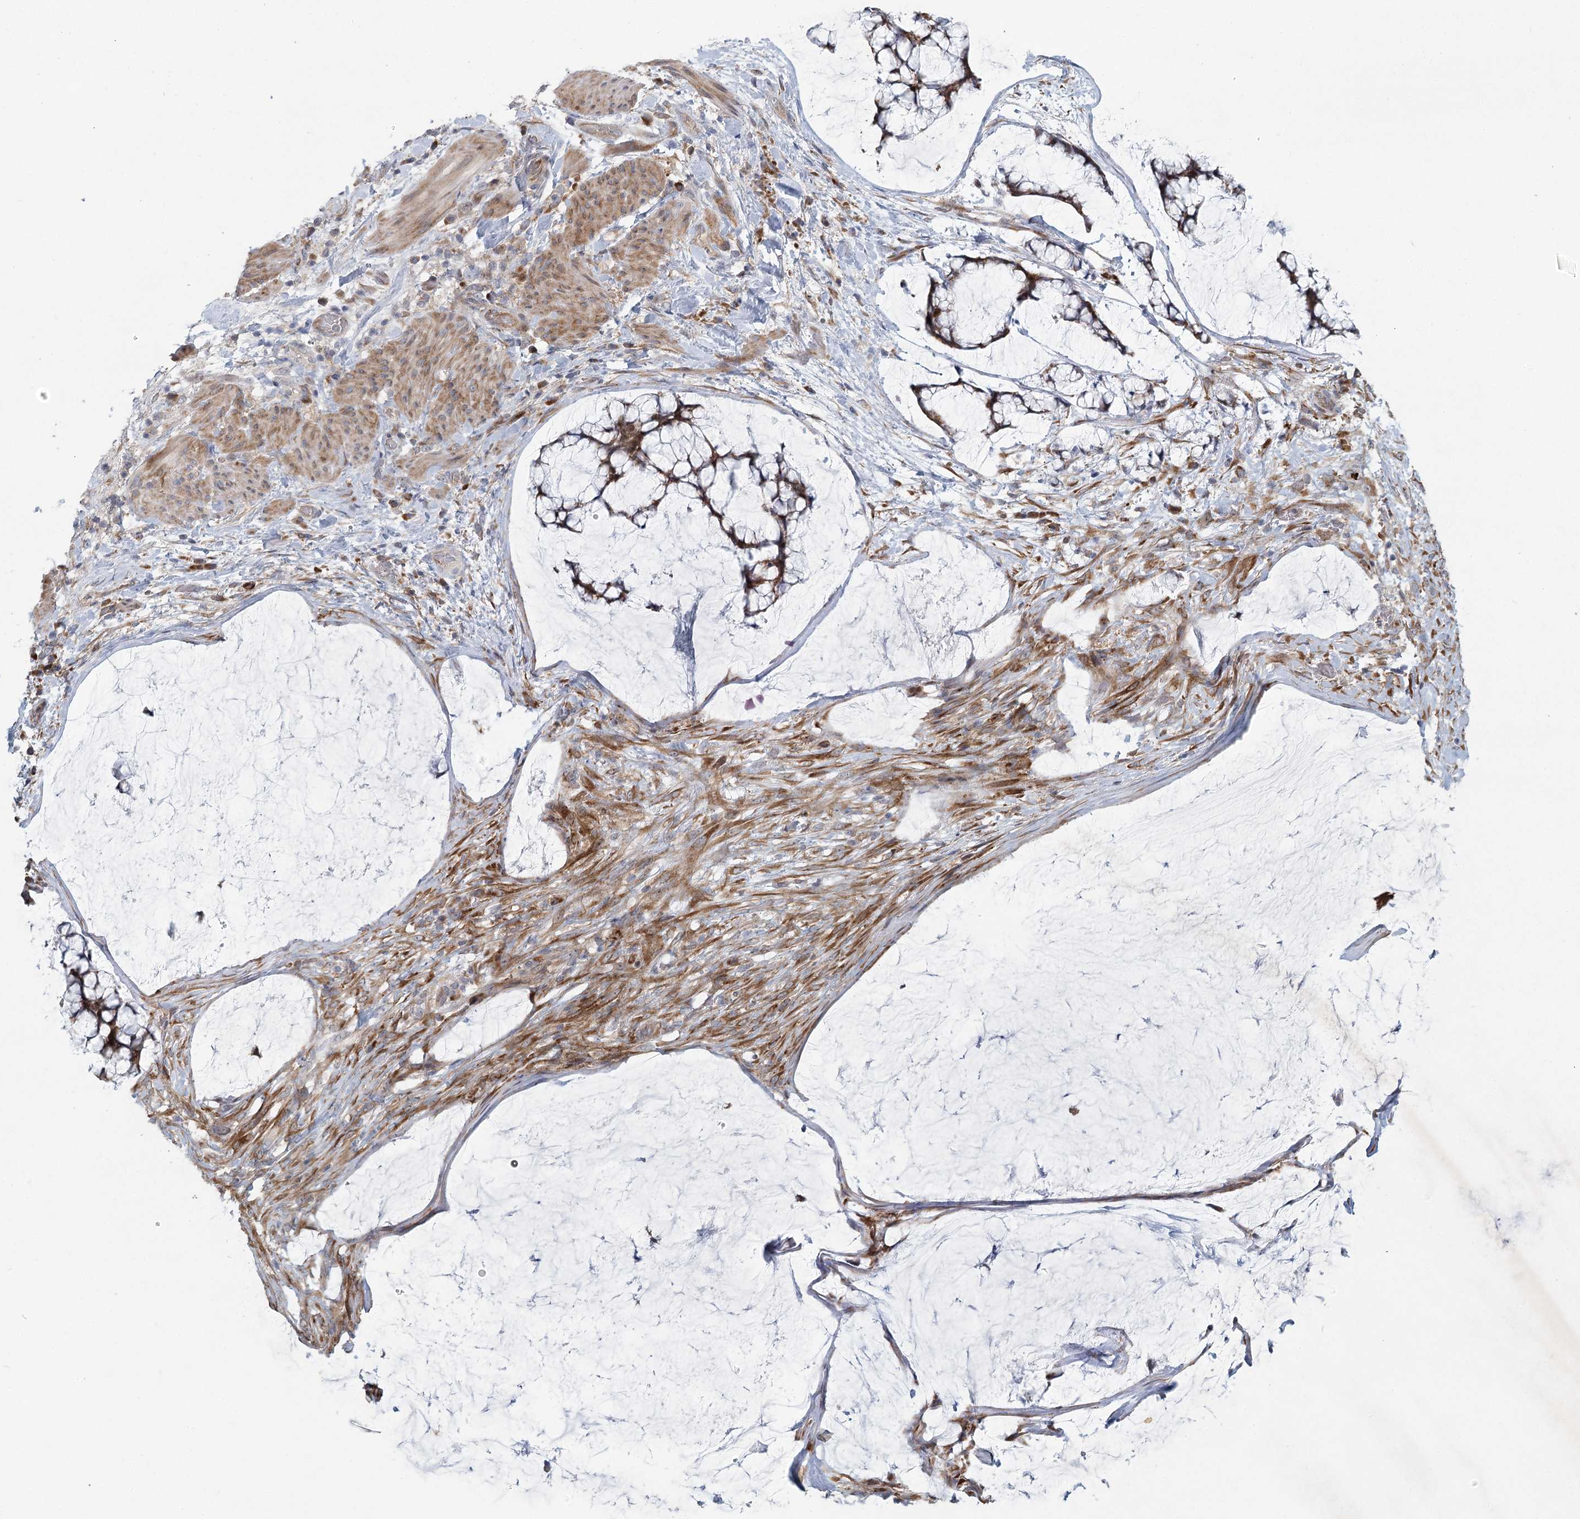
{"staining": {"intensity": "moderate", "quantity": ">75%", "location": "cytoplasmic/membranous,nuclear"}, "tissue": "ovarian cancer", "cell_type": "Tumor cells", "image_type": "cancer", "snomed": [{"axis": "morphology", "description": "Cystadenocarcinoma, mucinous, NOS"}, {"axis": "topography", "description": "Ovary"}], "caption": "A photomicrograph of ovarian cancer (mucinous cystadenocarcinoma) stained for a protein demonstrates moderate cytoplasmic/membranous and nuclear brown staining in tumor cells.", "gene": "FAM110C", "patient": {"sex": "female", "age": 42}}